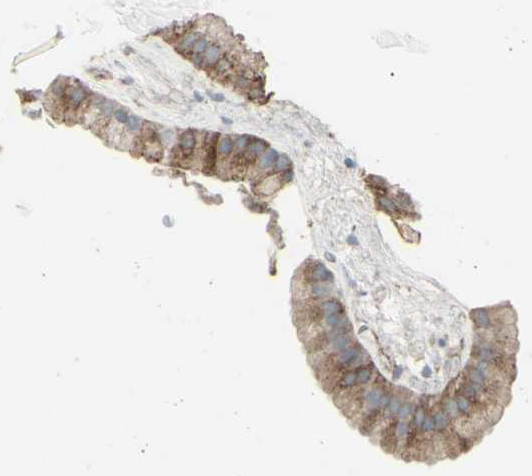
{"staining": {"intensity": "moderate", "quantity": ">75%", "location": "cytoplasmic/membranous"}, "tissue": "gallbladder", "cell_type": "Glandular cells", "image_type": "normal", "snomed": [{"axis": "morphology", "description": "Normal tissue, NOS"}, {"axis": "topography", "description": "Gallbladder"}], "caption": "Gallbladder stained with a brown dye exhibits moderate cytoplasmic/membranous positive positivity in approximately >75% of glandular cells.", "gene": "GJA1", "patient": {"sex": "female", "age": 64}}